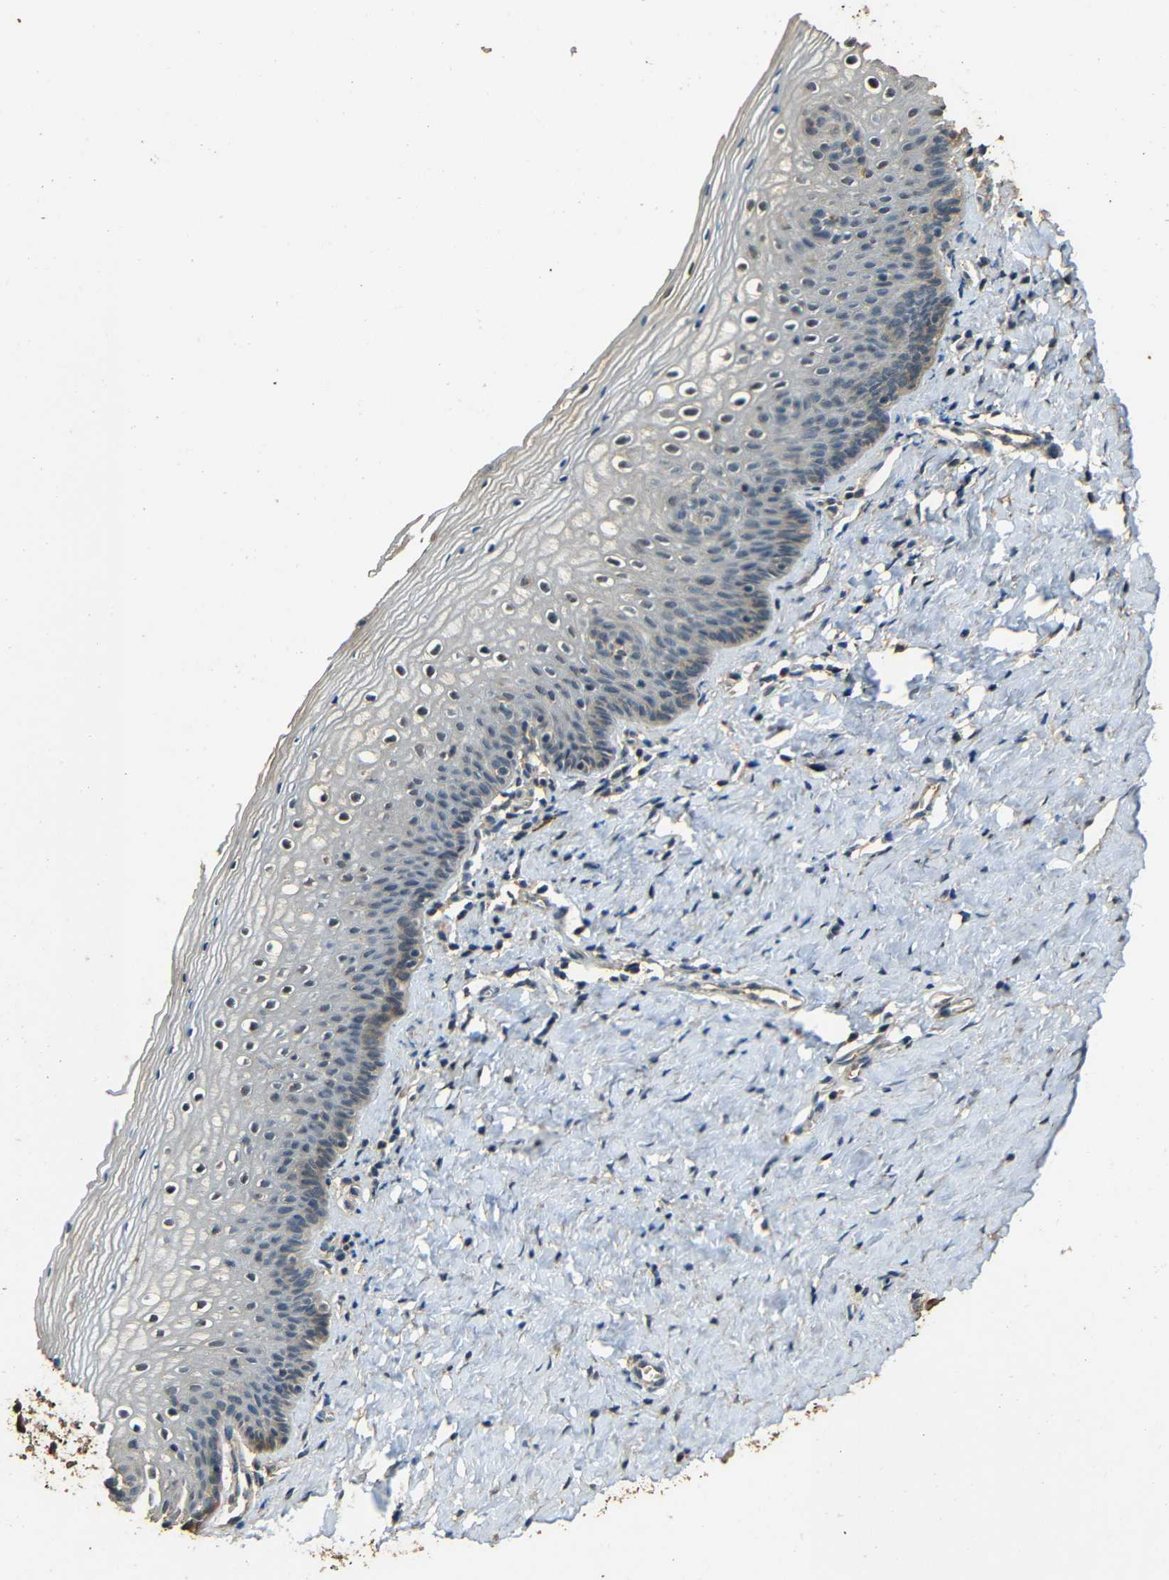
{"staining": {"intensity": "weak", "quantity": "<25%", "location": "cytoplasmic/membranous"}, "tissue": "vagina", "cell_type": "Squamous epithelial cells", "image_type": "normal", "snomed": [{"axis": "morphology", "description": "Normal tissue, NOS"}, {"axis": "topography", "description": "Vagina"}], "caption": "This is a micrograph of immunohistochemistry (IHC) staining of normal vagina, which shows no staining in squamous epithelial cells.", "gene": "PDE5A", "patient": {"sex": "female", "age": 46}}